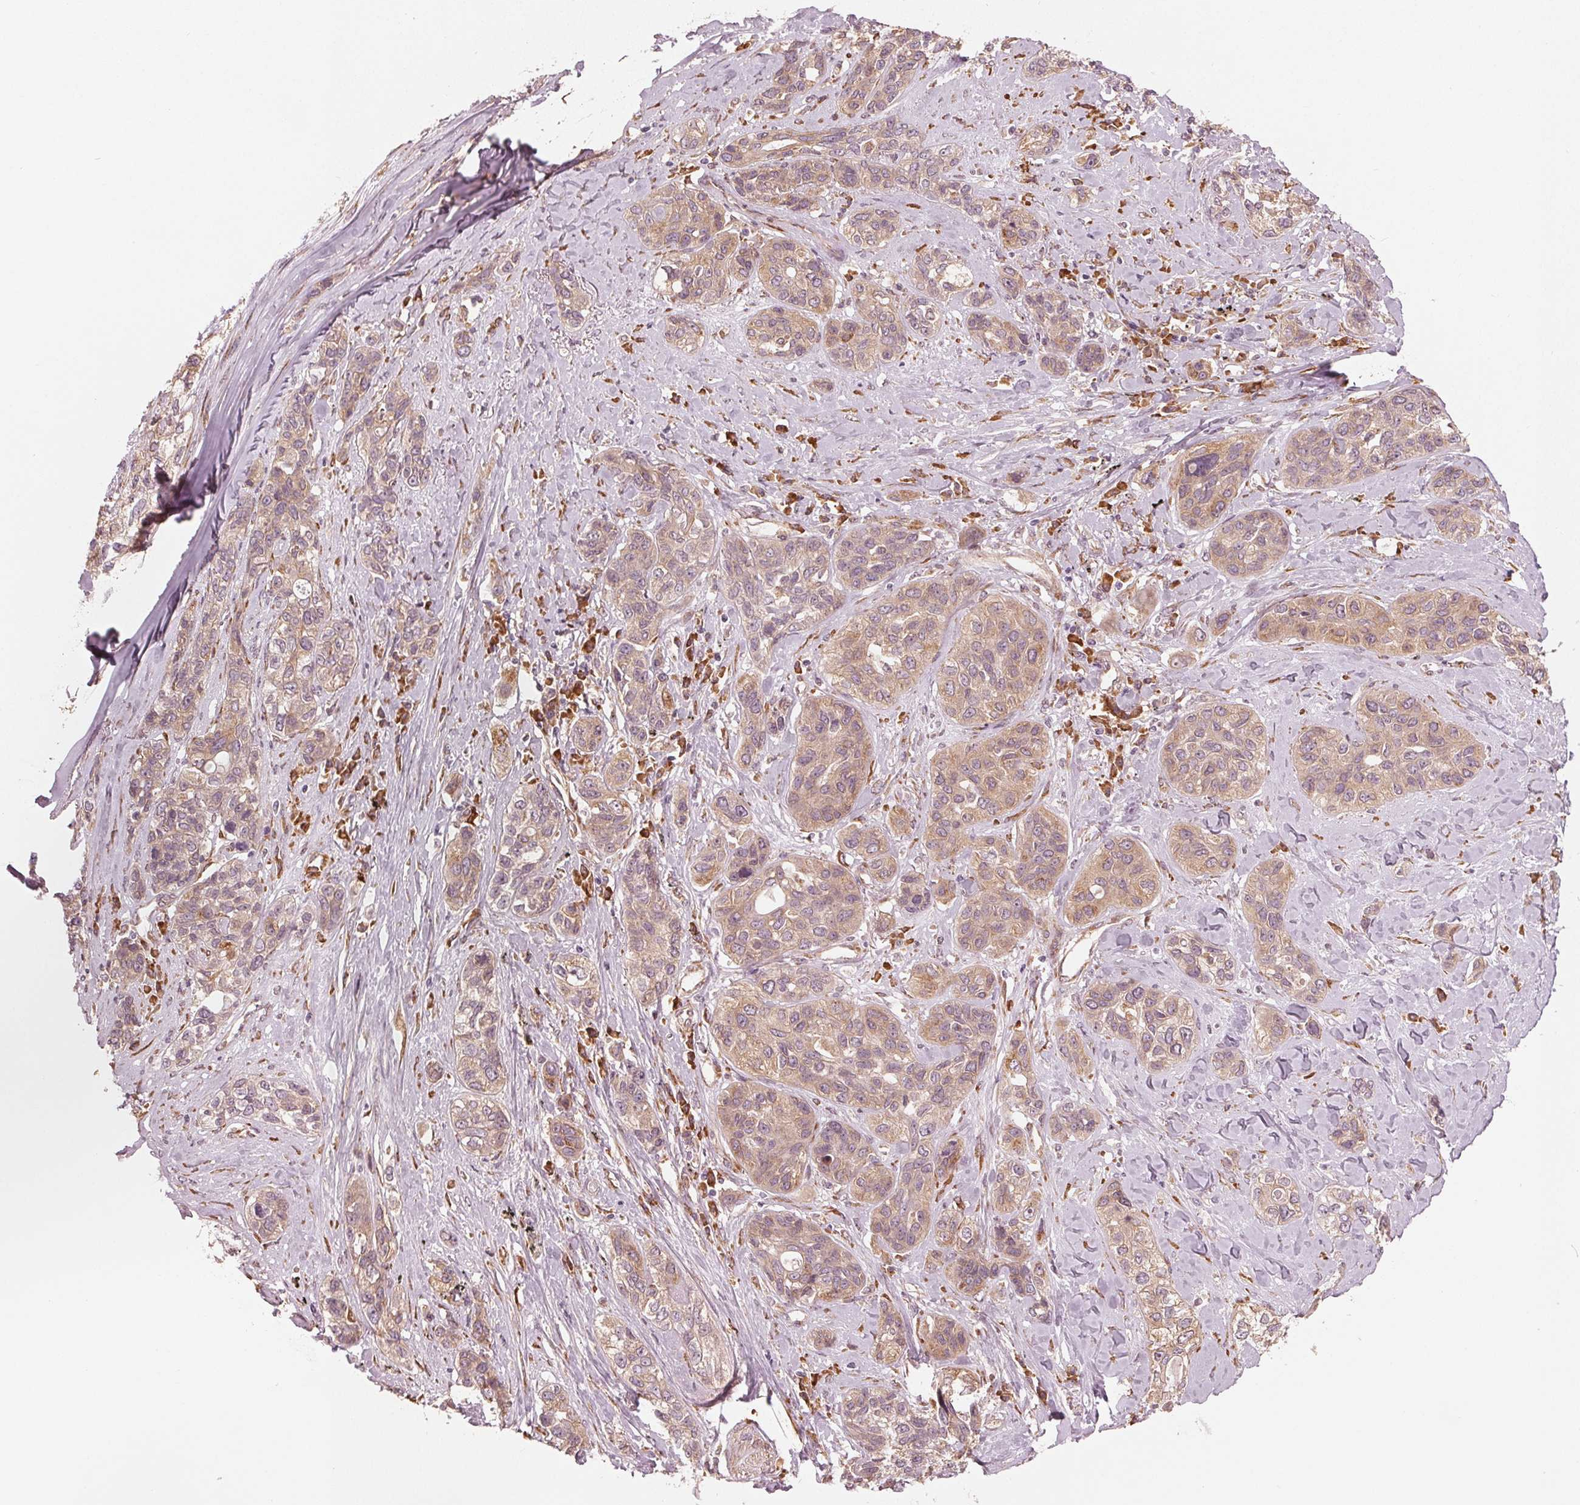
{"staining": {"intensity": "weak", "quantity": ">75%", "location": "cytoplasmic/membranous"}, "tissue": "lung cancer", "cell_type": "Tumor cells", "image_type": "cancer", "snomed": [{"axis": "morphology", "description": "Squamous cell carcinoma, NOS"}, {"axis": "topography", "description": "Lung"}], "caption": "This histopathology image shows IHC staining of squamous cell carcinoma (lung), with low weak cytoplasmic/membranous positivity in about >75% of tumor cells.", "gene": "CMIP", "patient": {"sex": "female", "age": 70}}